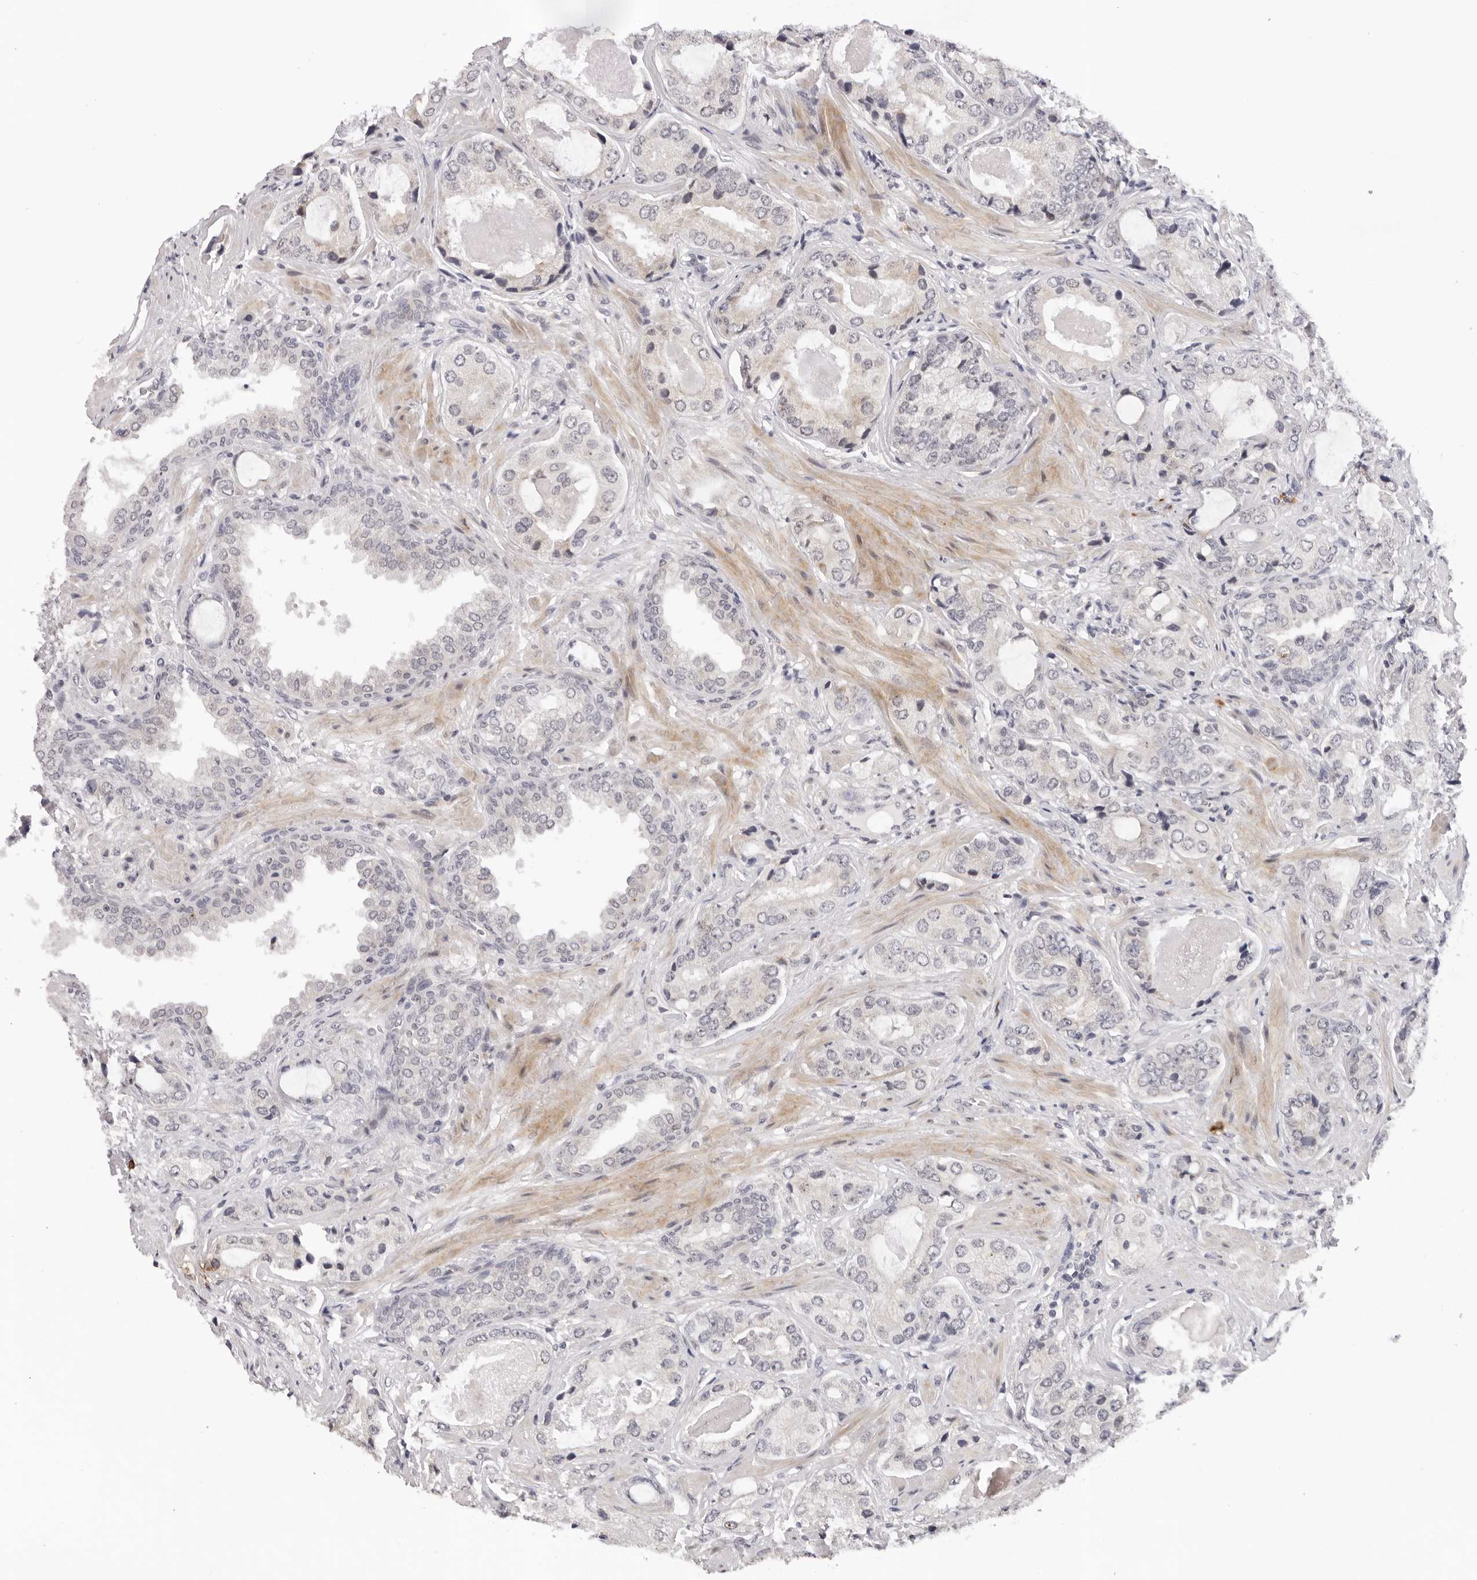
{"staining": {"intensity": "negative", "quantity": "none", "location": "none"}, "tissue": "prostate cancer", "cell_type": "Tumor cells", "image_type": "cancer", "snomed": [{"axis": "morphology", "description": "Normal tissue, NOS"}, {"axis": "morphology", "description": "Adenocarcinoma, High grade"}, {"axis": "topography", "description": "Prostate"}, {"axis": "topography", "description": "Peripheral nerve tissue"}], "caption": "Image shows no protein expression in tumor cells of prostate high-grade adenocarcinoma tissue.", "gene": "IL17RA", "patient": {"sex": "male", "age": 59}}